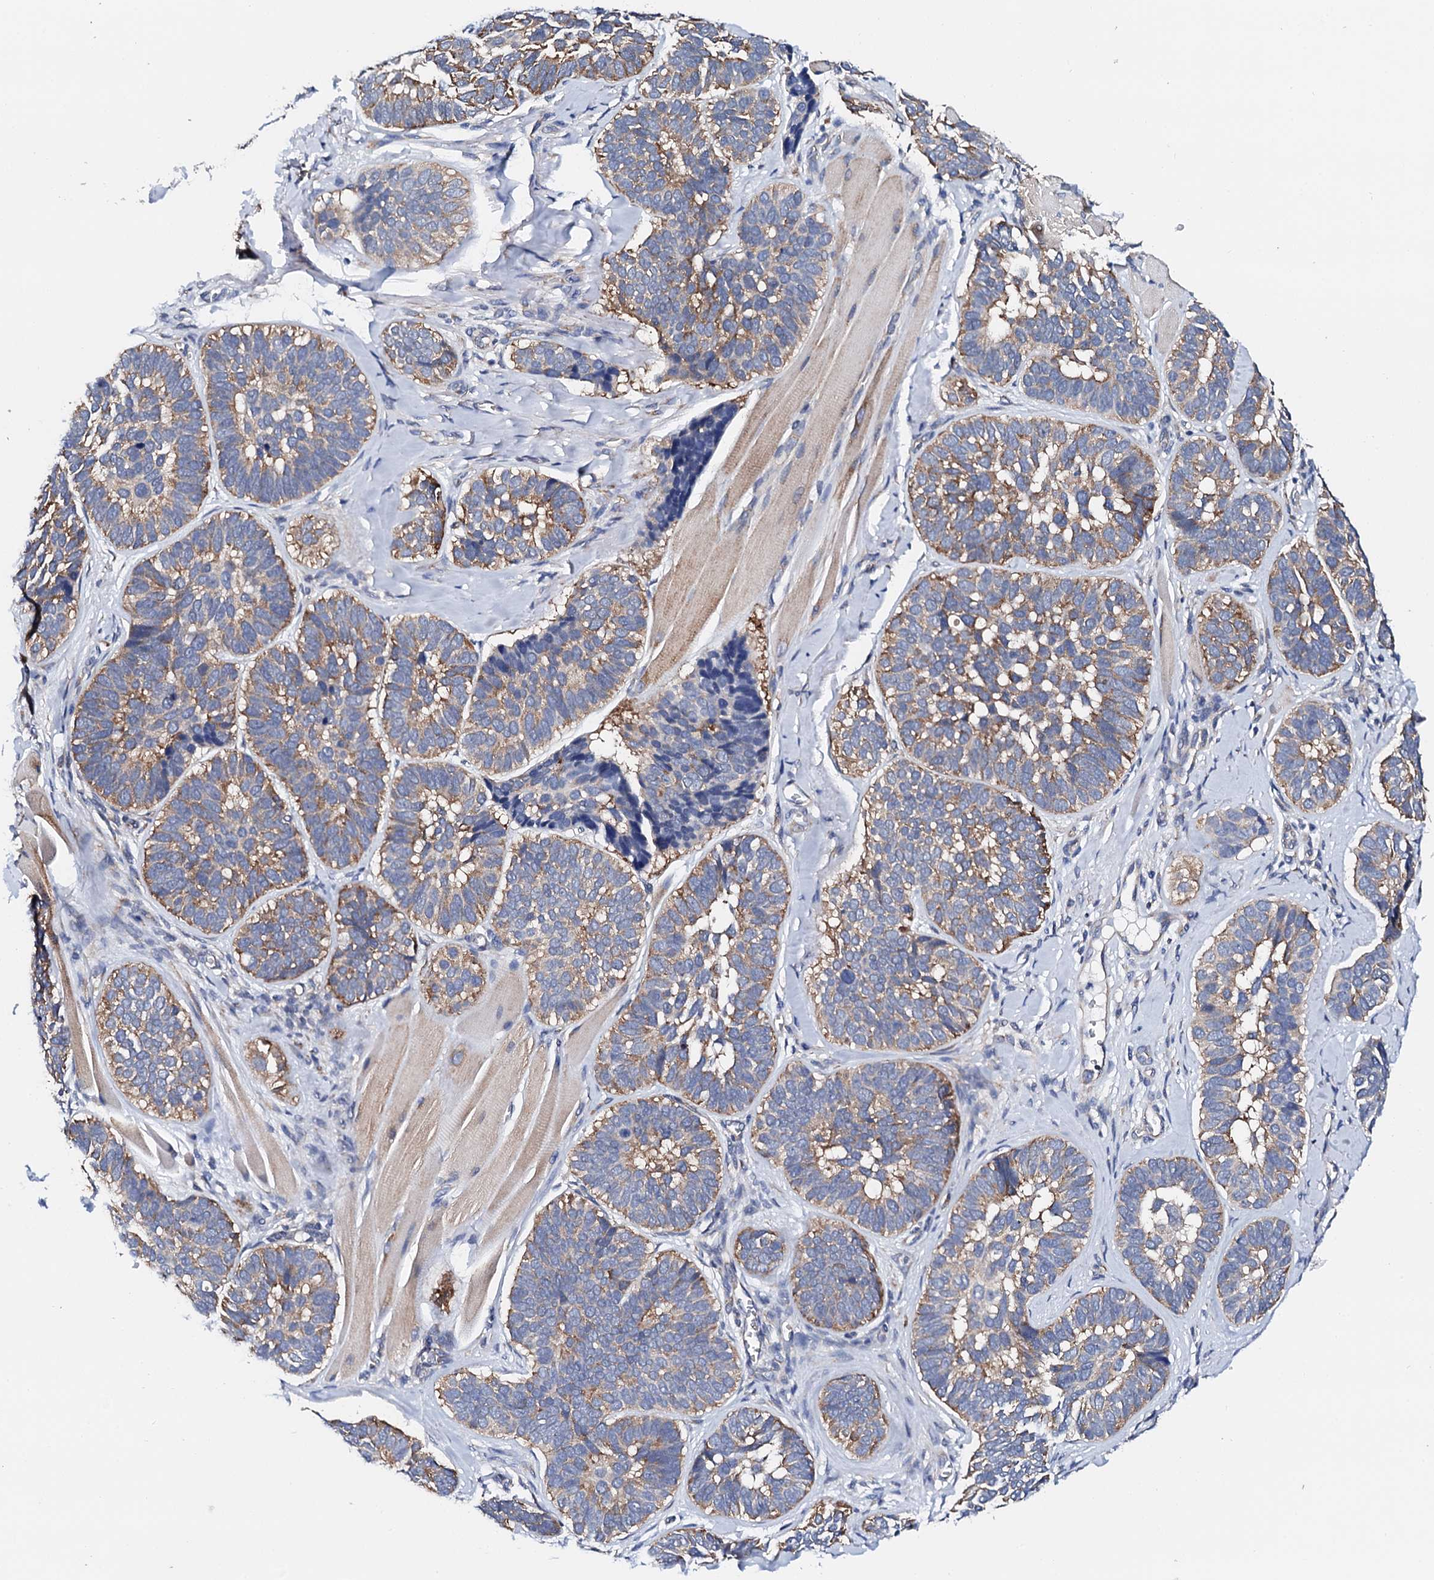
{"staining": {"intensity": "moderate", "quantity": ">75%", "location": "cytoplasmic/membranous"}, "tissue": "skin cancer", "cell_type": "Tumor cells", "image_type": "cancer", "snomed": [{"axis": "morphology", "description": "Basal cell carcinoma"}, {"axis": "topography", "description": "Skin"}], "caption": "Brown immunohistochemical staining in human basal cell carcinoma (skin) shows moderate cytoplasmic/membranous positivity in approximately >75% of tumor cells.", "gene": "NUP58", "patient": {"sex": "male", "age": 62}}